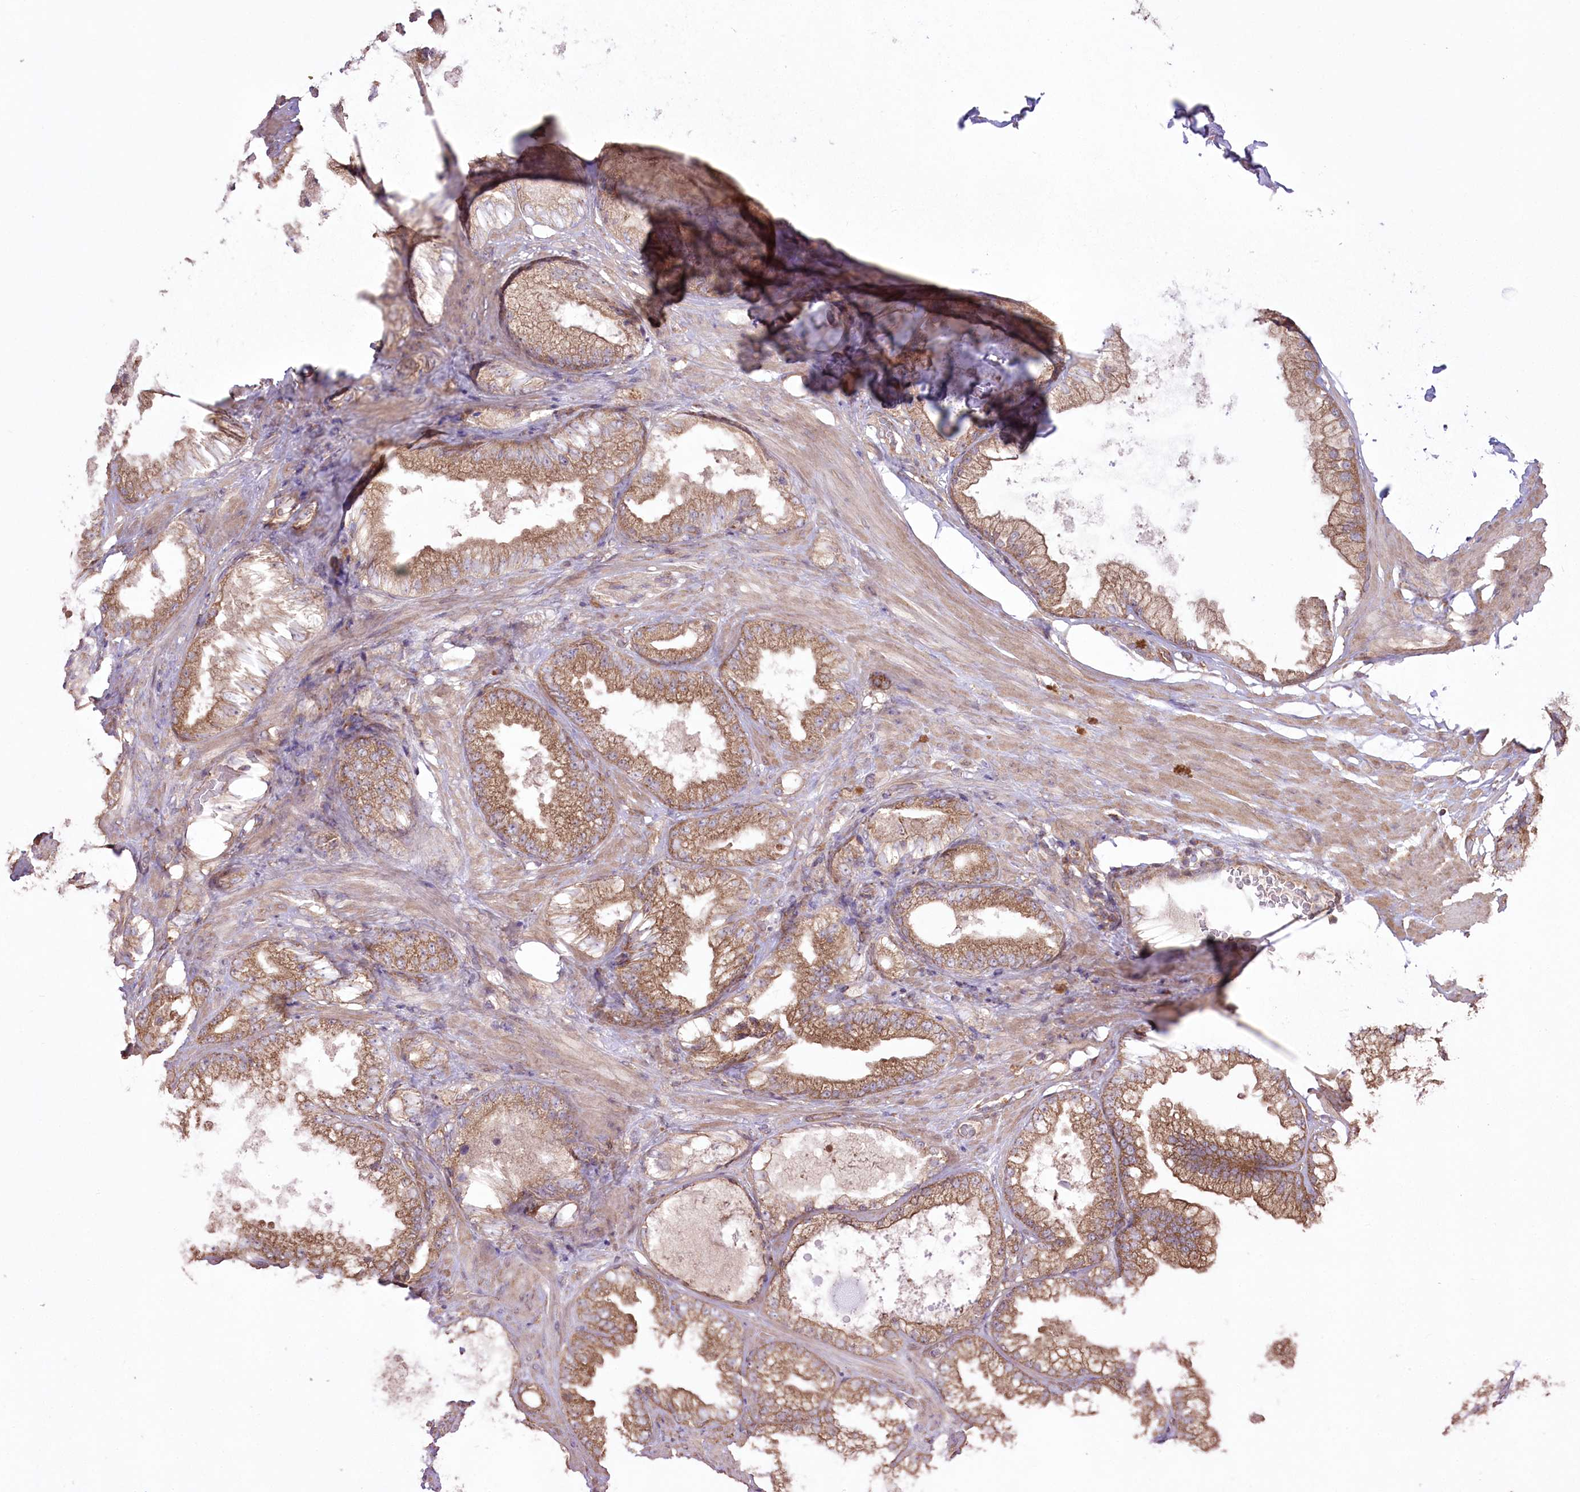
{"staining": {"intensity": "moderate", "quantity": ">75%", "location": "cytoplasmic/membranous"}, "tissue": "prostate cancer", "cell_type": "Tumor cells", "image_type": "cancer", "snomed": [{"axis": "morphology", "description": "Adenocarcinoma, High grade"}, {"axis": "topography", "description": "Prostate"}], "caption": "Immunohistochemical staining of human high-grade adenocarcinoma (prostate) demonstrates medium levels of moderate cytoplasmic/membranous protein staining in about >75% of tumor cells.", "gene": "PRSS53", "patient": {"sex": "male", "age": 58}}